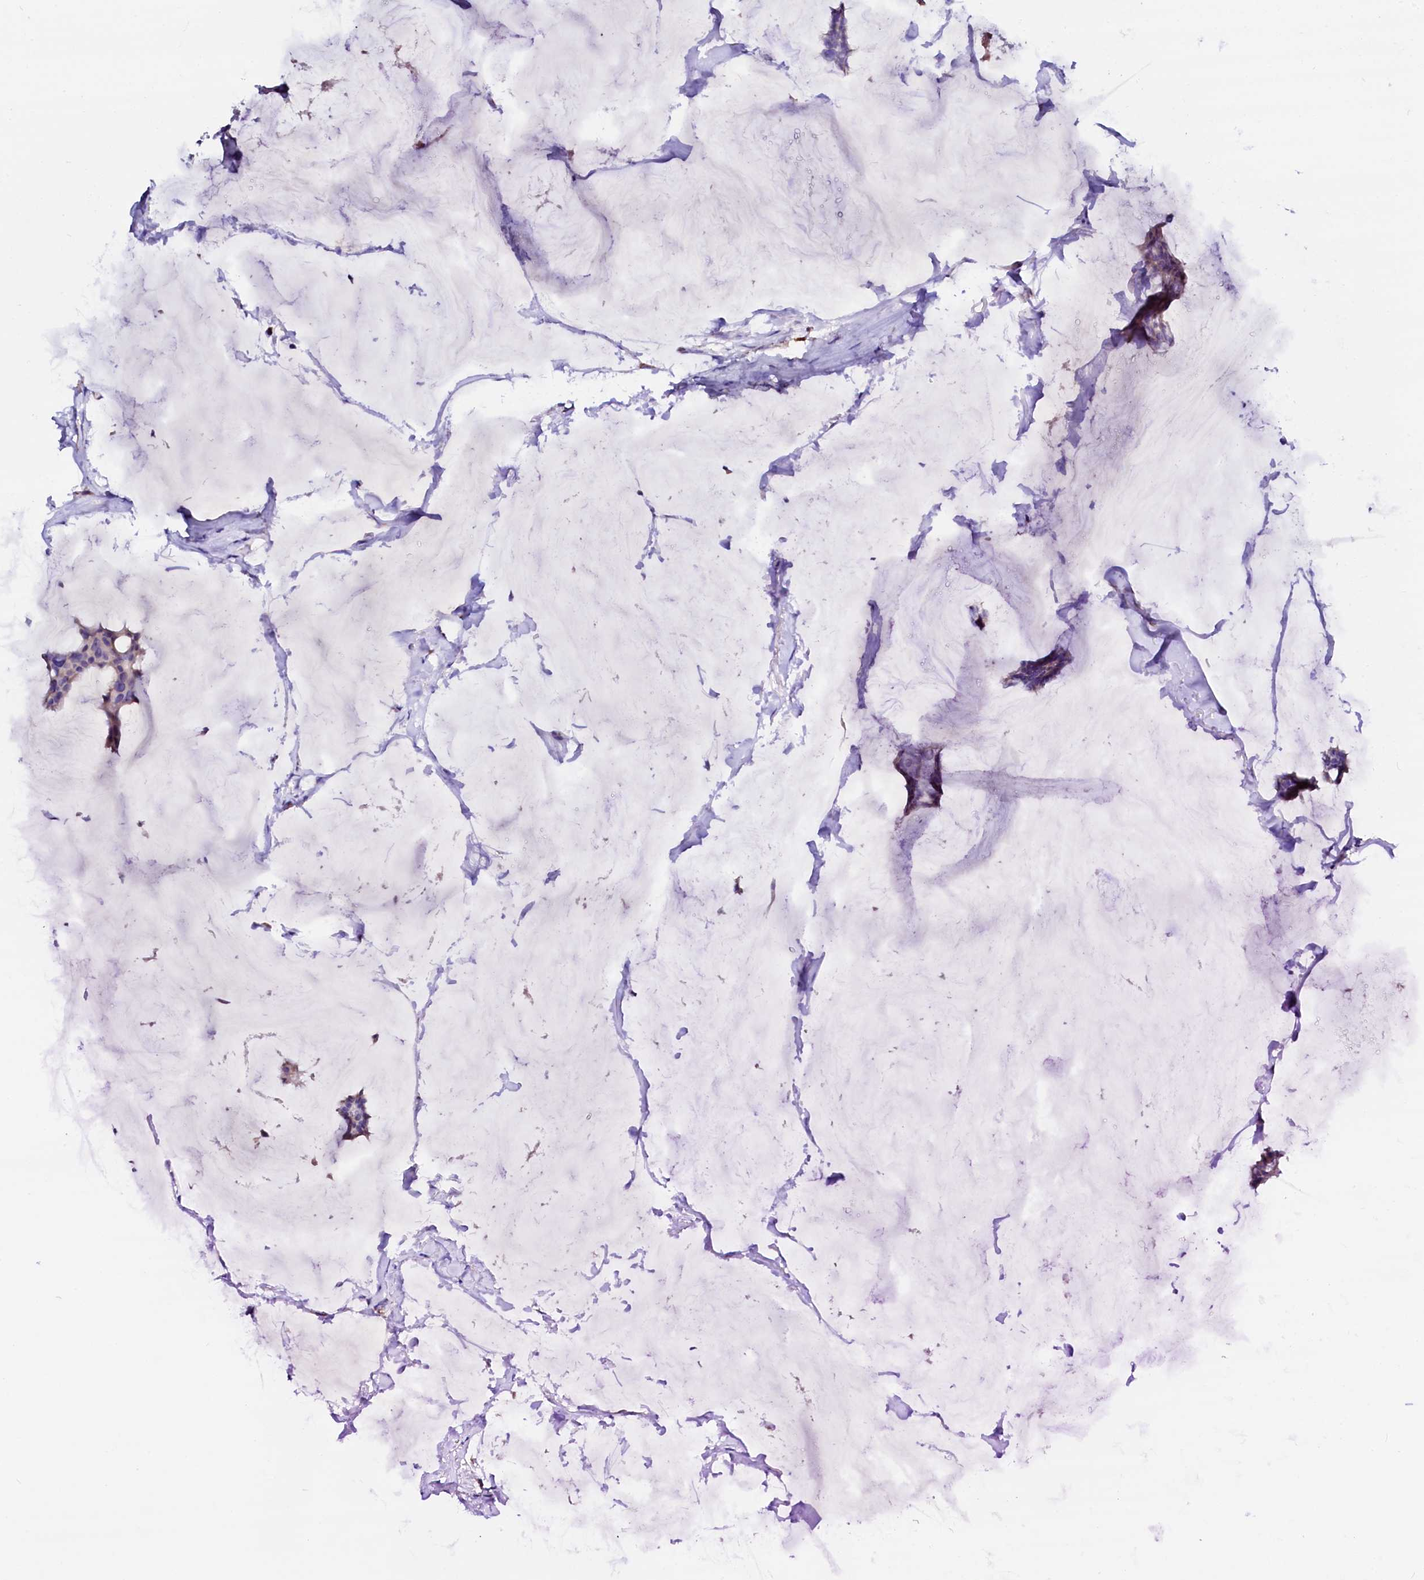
{"staining": {"intensity": "weak", "quantity": "<25%", "location": "cytoplasmic/membranous"}, "tissue": "breast cancer", "cell_type": "Tumor cells", "image_type": "cancer", "snomed": [{"axis": "morphology", "description": "Duct carcinoma"}, {"axis": "topography", "description": "Breast"}], "caption": "A histopathology image of breast cancer stained for a protein demonstrates no brown staining in tumor cells.", "gene": "BTBD16", "patient": {"sex": "female", "age": 93}}